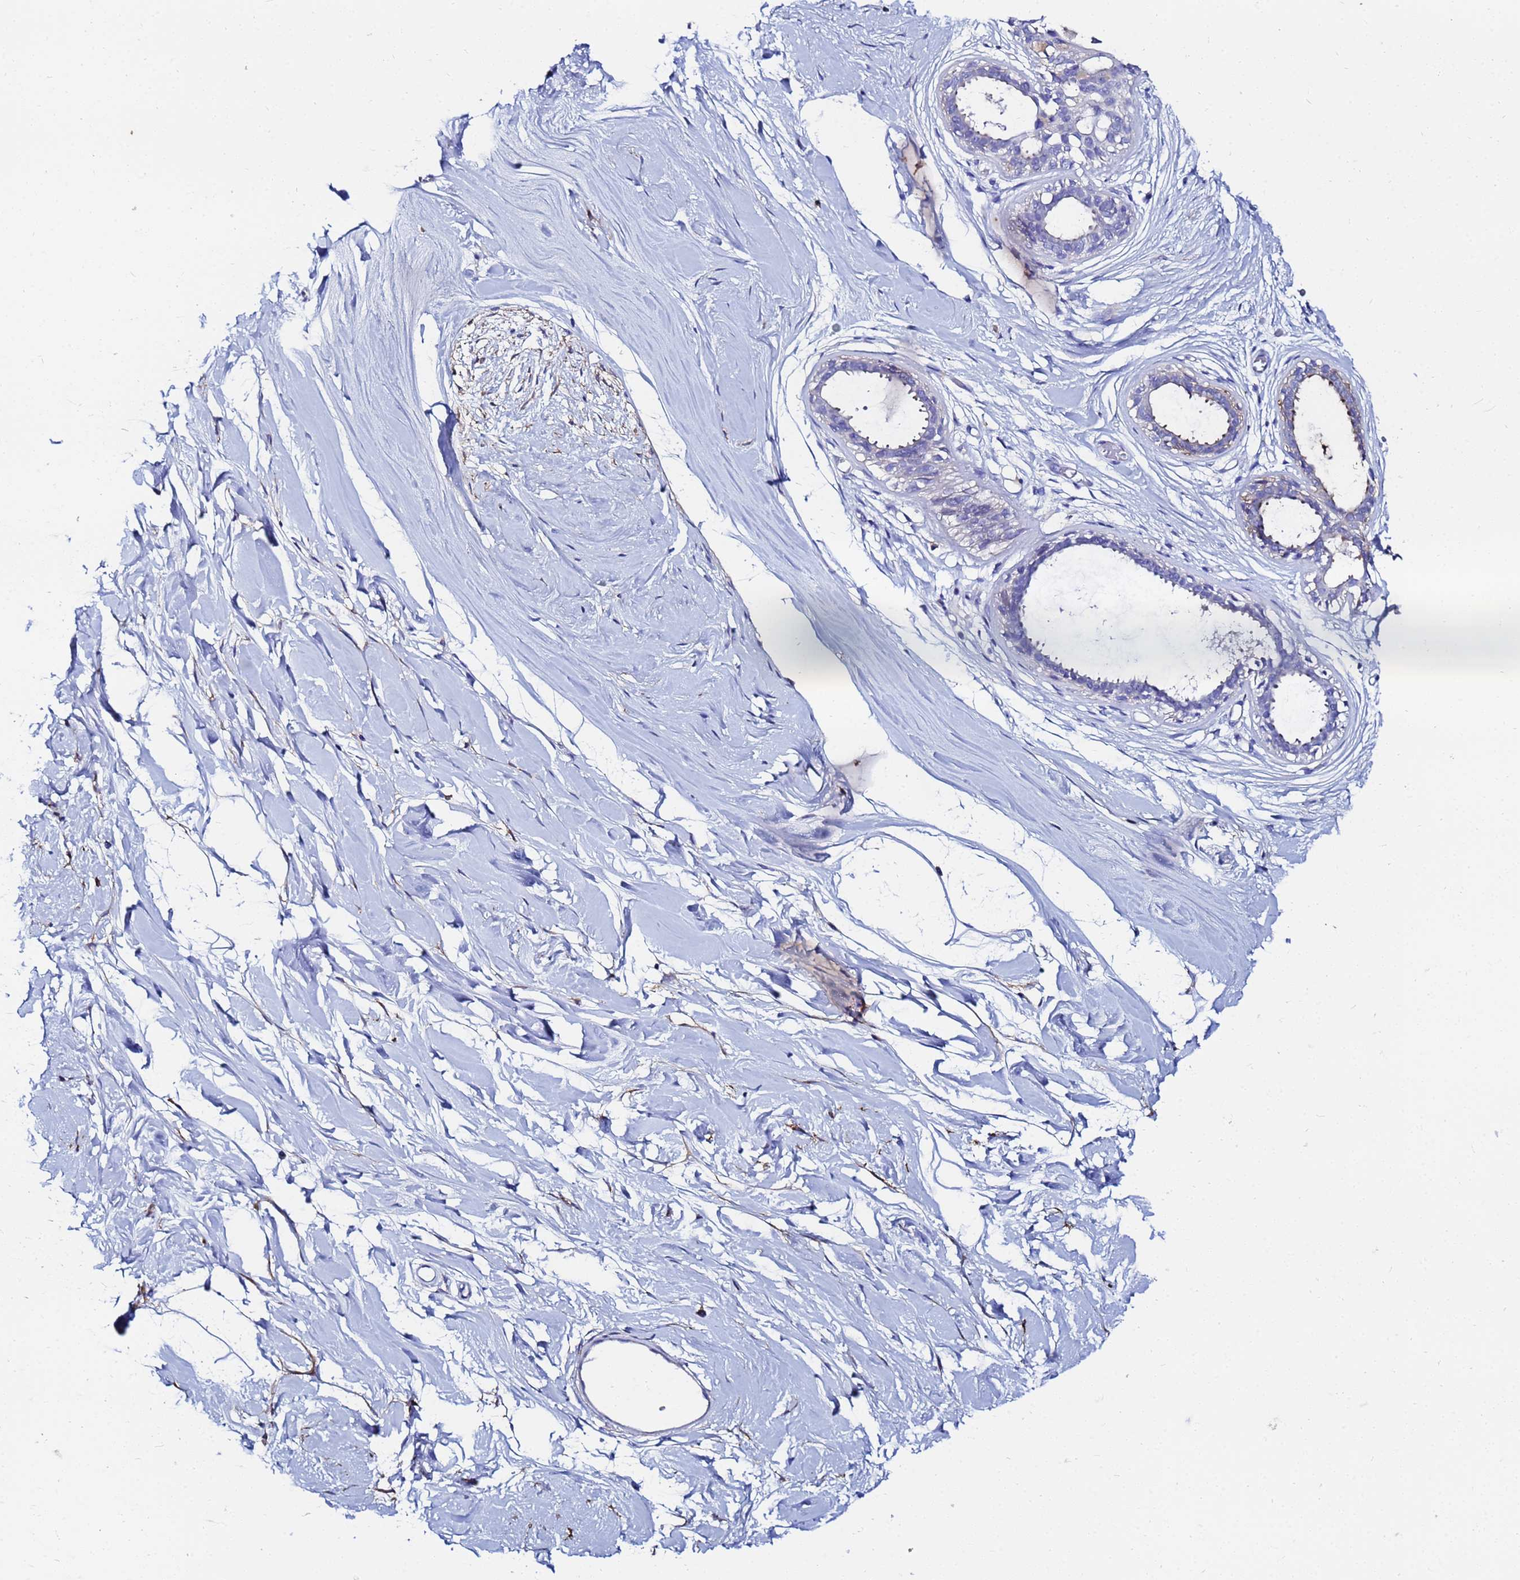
{"staining": {"intensity": "negative", "quantity": "none", "location": "none"}, "tissue": "breast", "cell_type": "Adipocytes", "image_type": "normal", "snomed": [{"axis": "morphology", "description": "Normal tissue, NOS"}, {"axis": "topography", "description": "Breast"}], "caption": "A histopathology image of human breast is negative for staining in adipocytes.", "gene": "BASP1", "patient": {"sex": "female", "age": 45}}